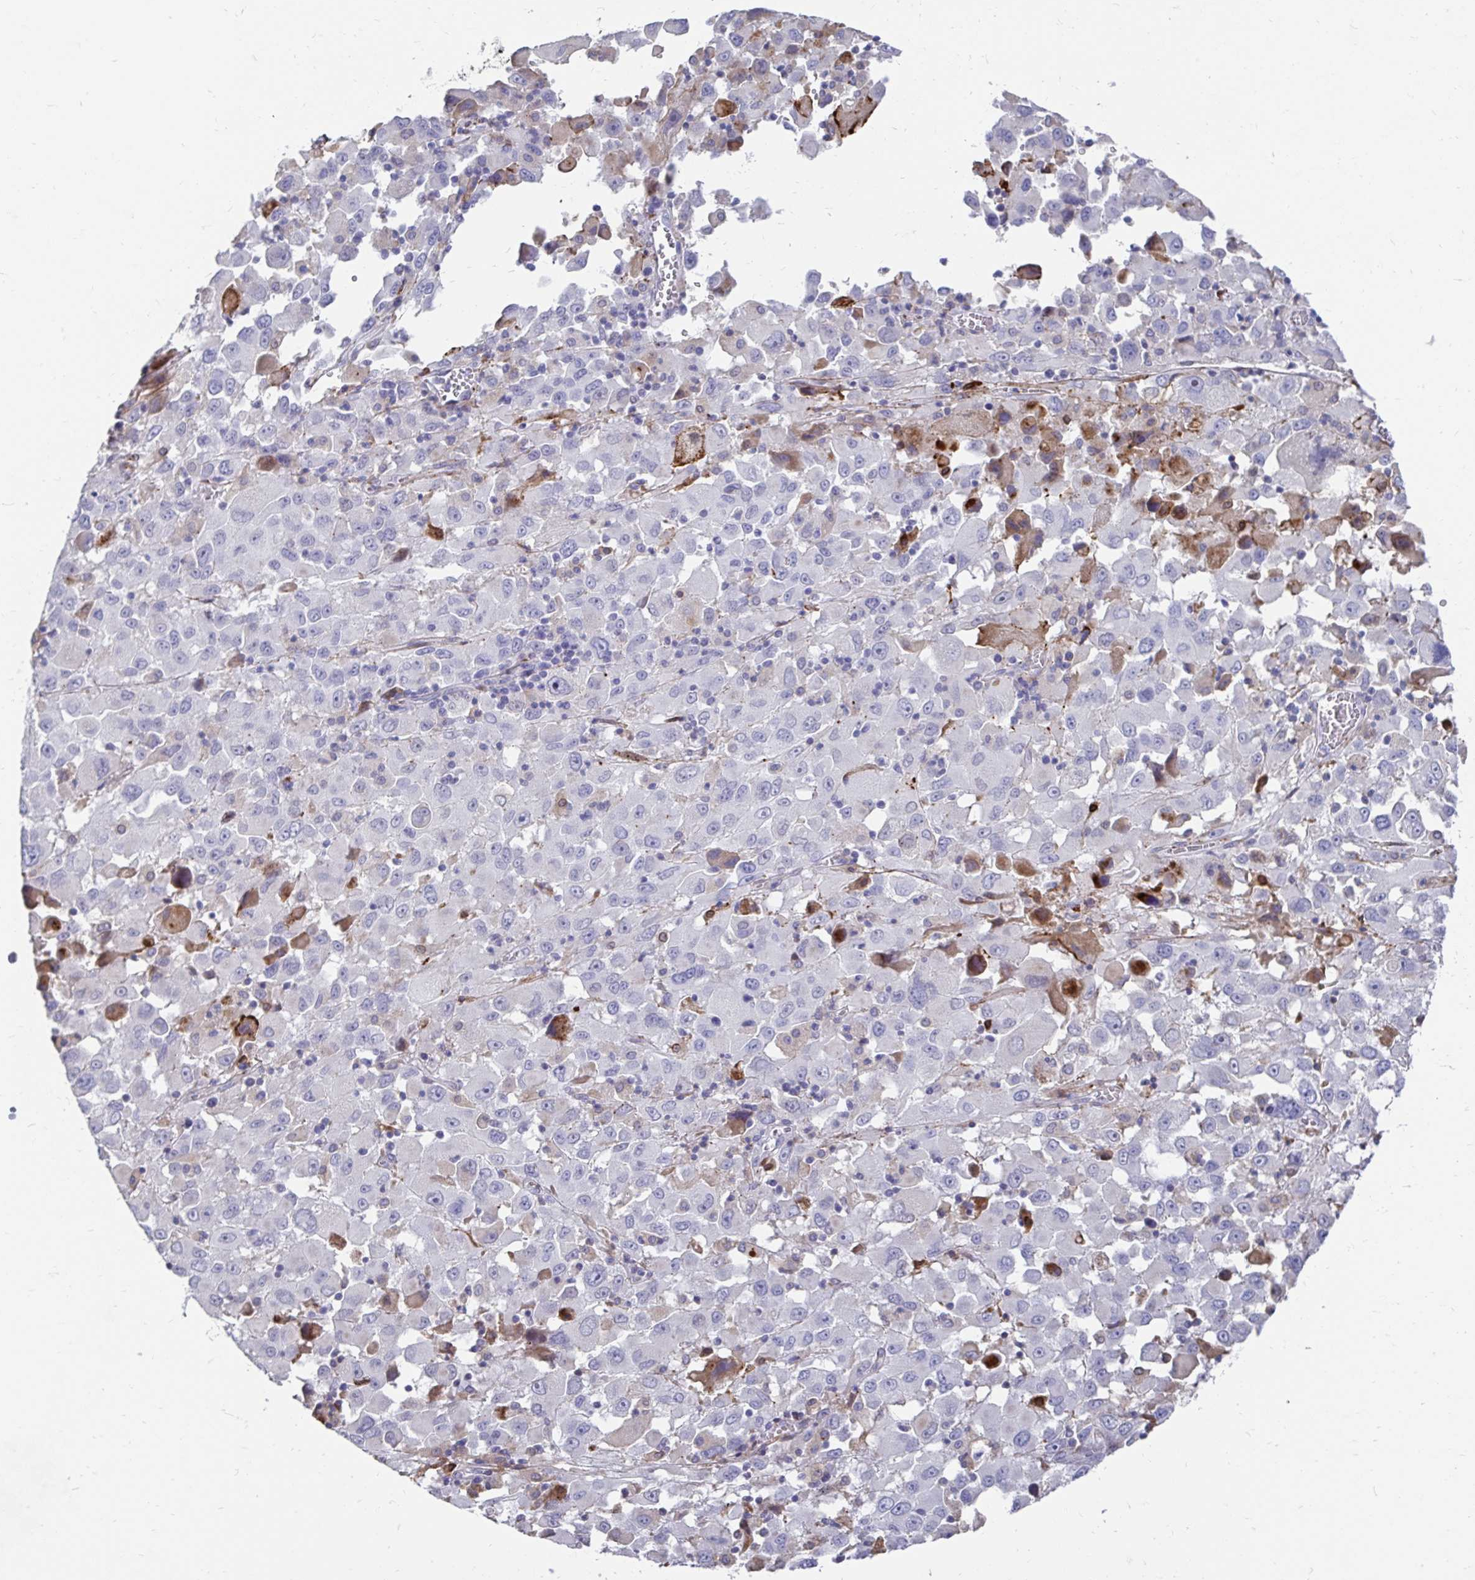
{"staining": {"intensity": "negative", "quantity": "none", "location": "none"}, "tissue": "melanoma", "cell_type": "Tumor cells", "image_type": "cancer", "snomed": [{"axis": "morphology", "description": "Malignant melanoma, Metastatic site"}, {"axis": "topography", "description": "Soft tissue"}], "caption": "Image shows no protein staining in tumor cells of malignant melanoma (metastatic site) tissue. Nuclei are stained in blue.", "gene": "CDKL1", "patient": {"sex": "male", "age": 50}}